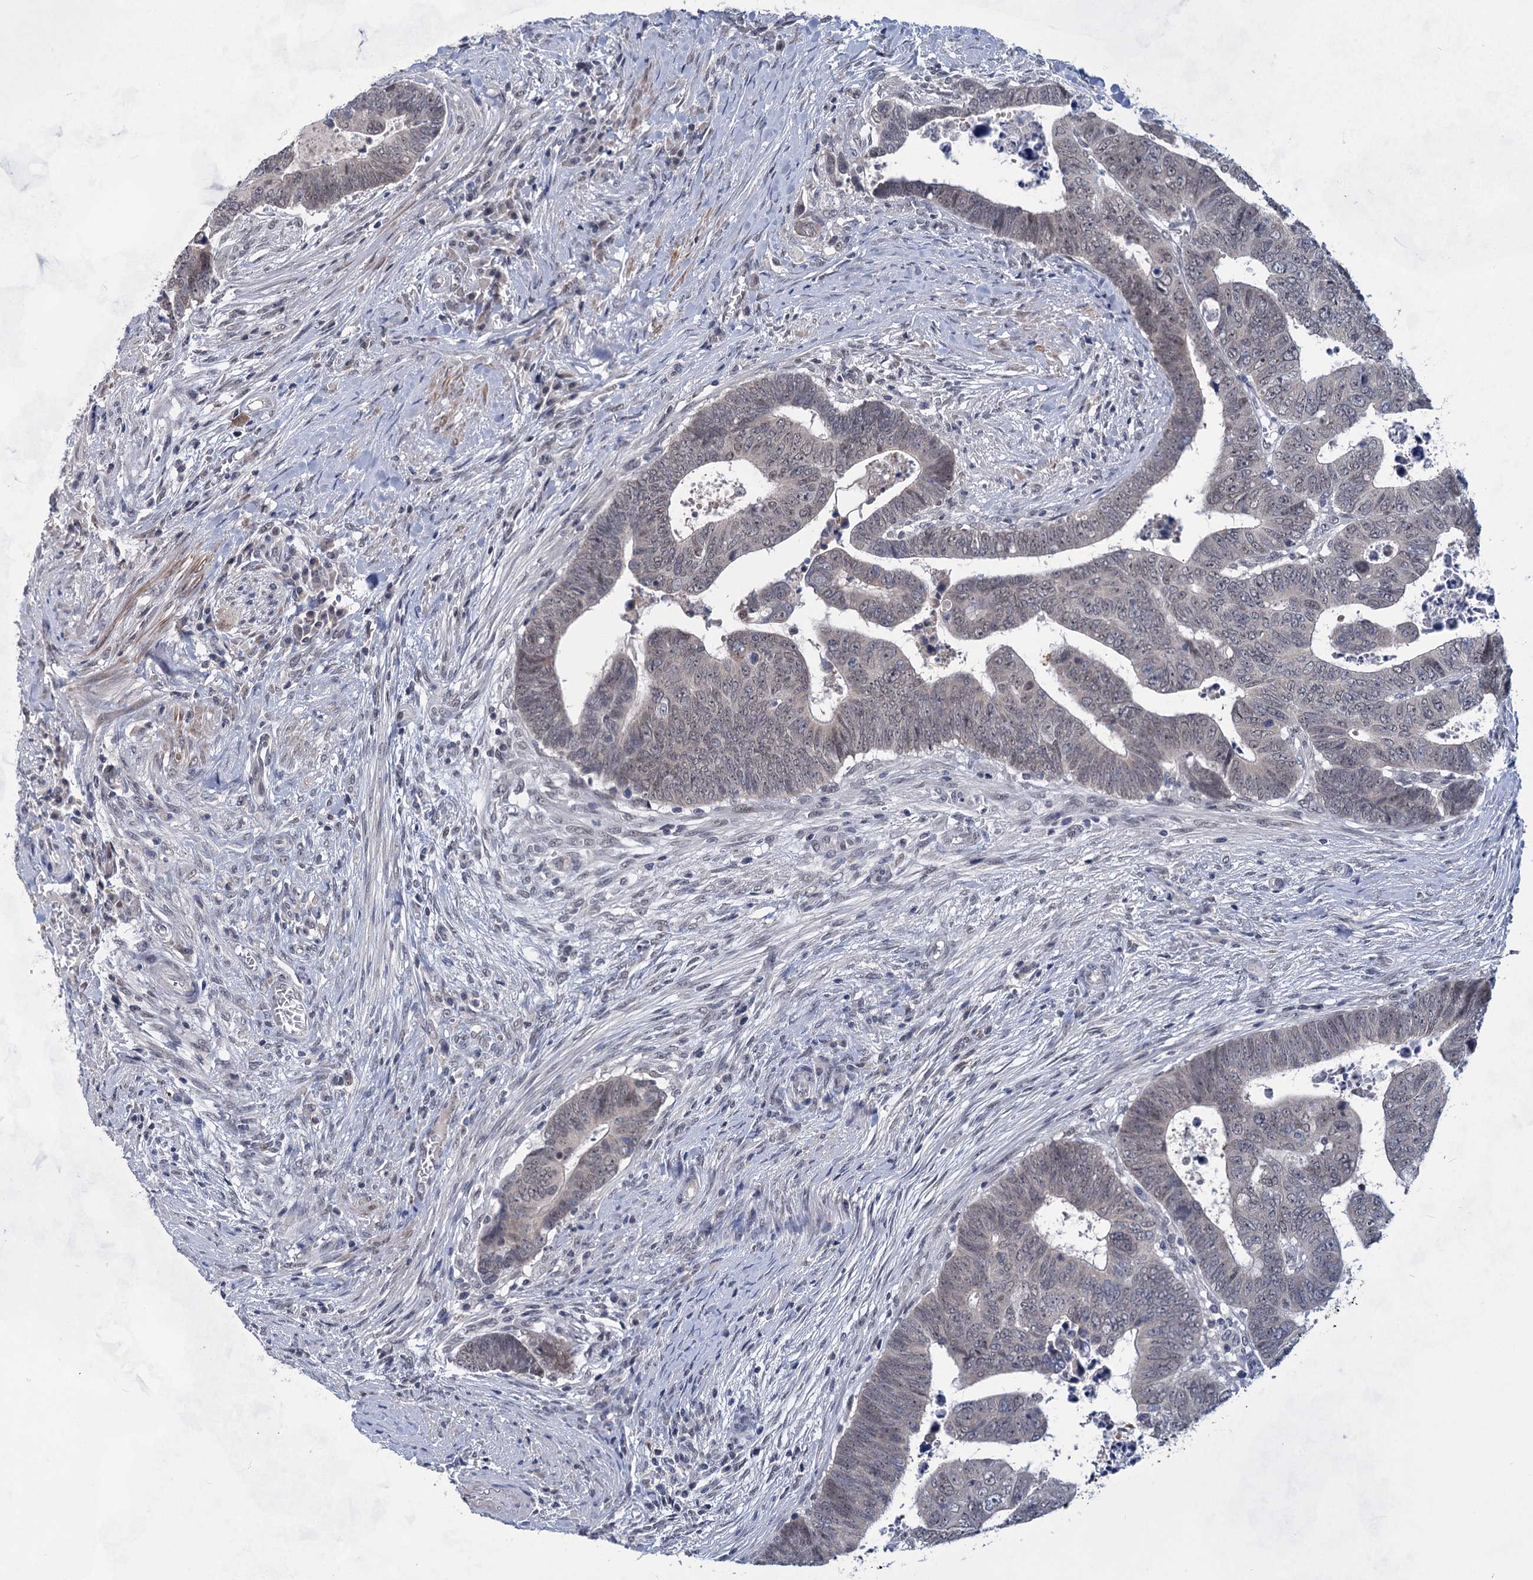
{"staining": {"intensity": "negative", "quantity": "none", "location": "none"}, "tissue": "colorectal cancer", "cell_type": "Tumor cells", "image_type": "cancer", "snomed": [{"axis": "morphology", "description": "Normal tissue, NOS"}, {"axis": "morphology", "description": "Adenocarcinoma, NOS"}, {"axis": "topography", "description": "Rectum"}], "caption": "Immunohistochemistry (IHC) histopathology image of human adenocarcinoma (colorectal) stained for a protein (brown), which exhibits no positivity in tumor cells.", "gene": "TTC17", "patient": {"sex": "female", "age": 65}}